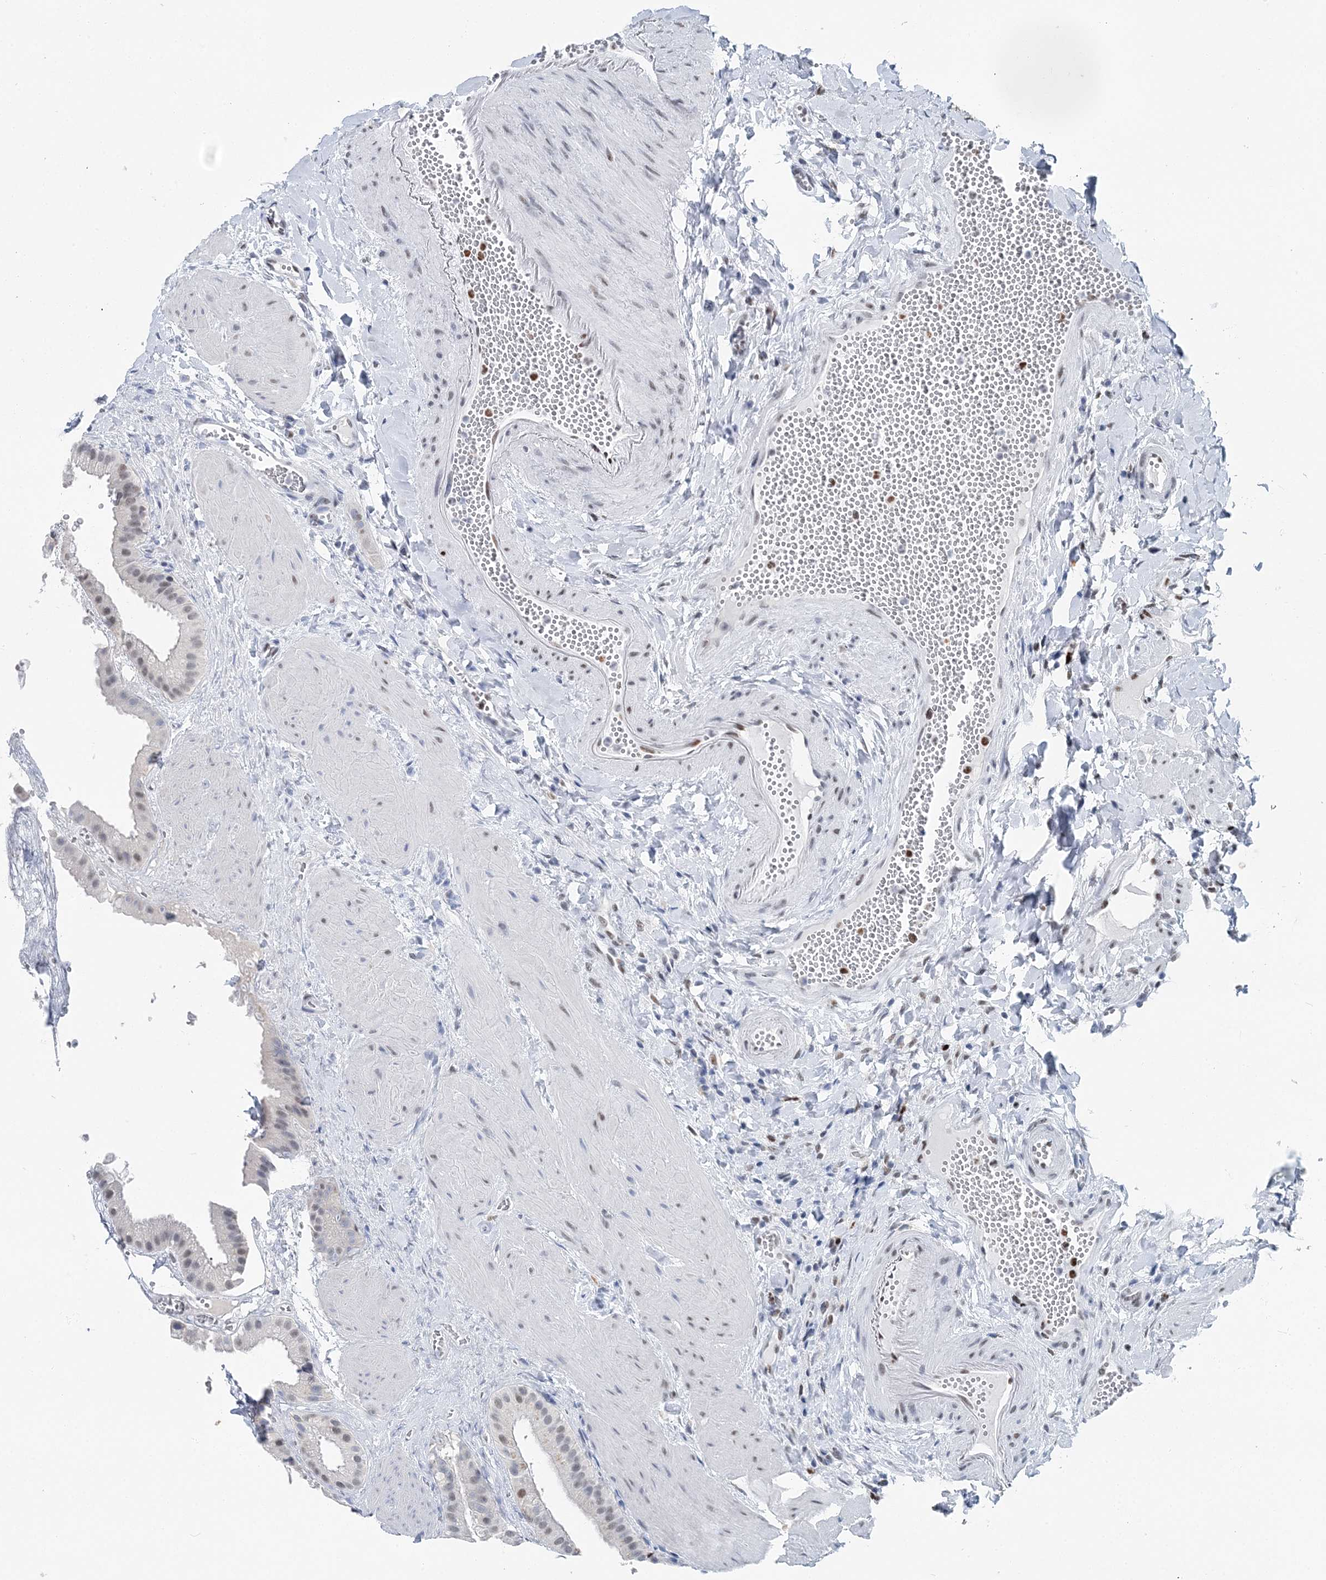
{"staining": {"intensity": "moderate", "quantity": "25%-75%", "location": "nuclear"}, "tissue": "gallbladder", "cell_type": "Glandular cells", "image_type": "normal", "snomed": [{"axis": "morphology", "description": "Normal tissue, NOS"}, {"axis": "topography", "description": "Gallbladder"}], "caption": "Immunohistochemistry of benign human gallbladder reveals medium levels of moderate nuclear expression in approximately 25%-75% of glandular cells. Nuclei are stained in blue.", "gene": "HAT1", "patient": {"sex": "male", "age": 55}}